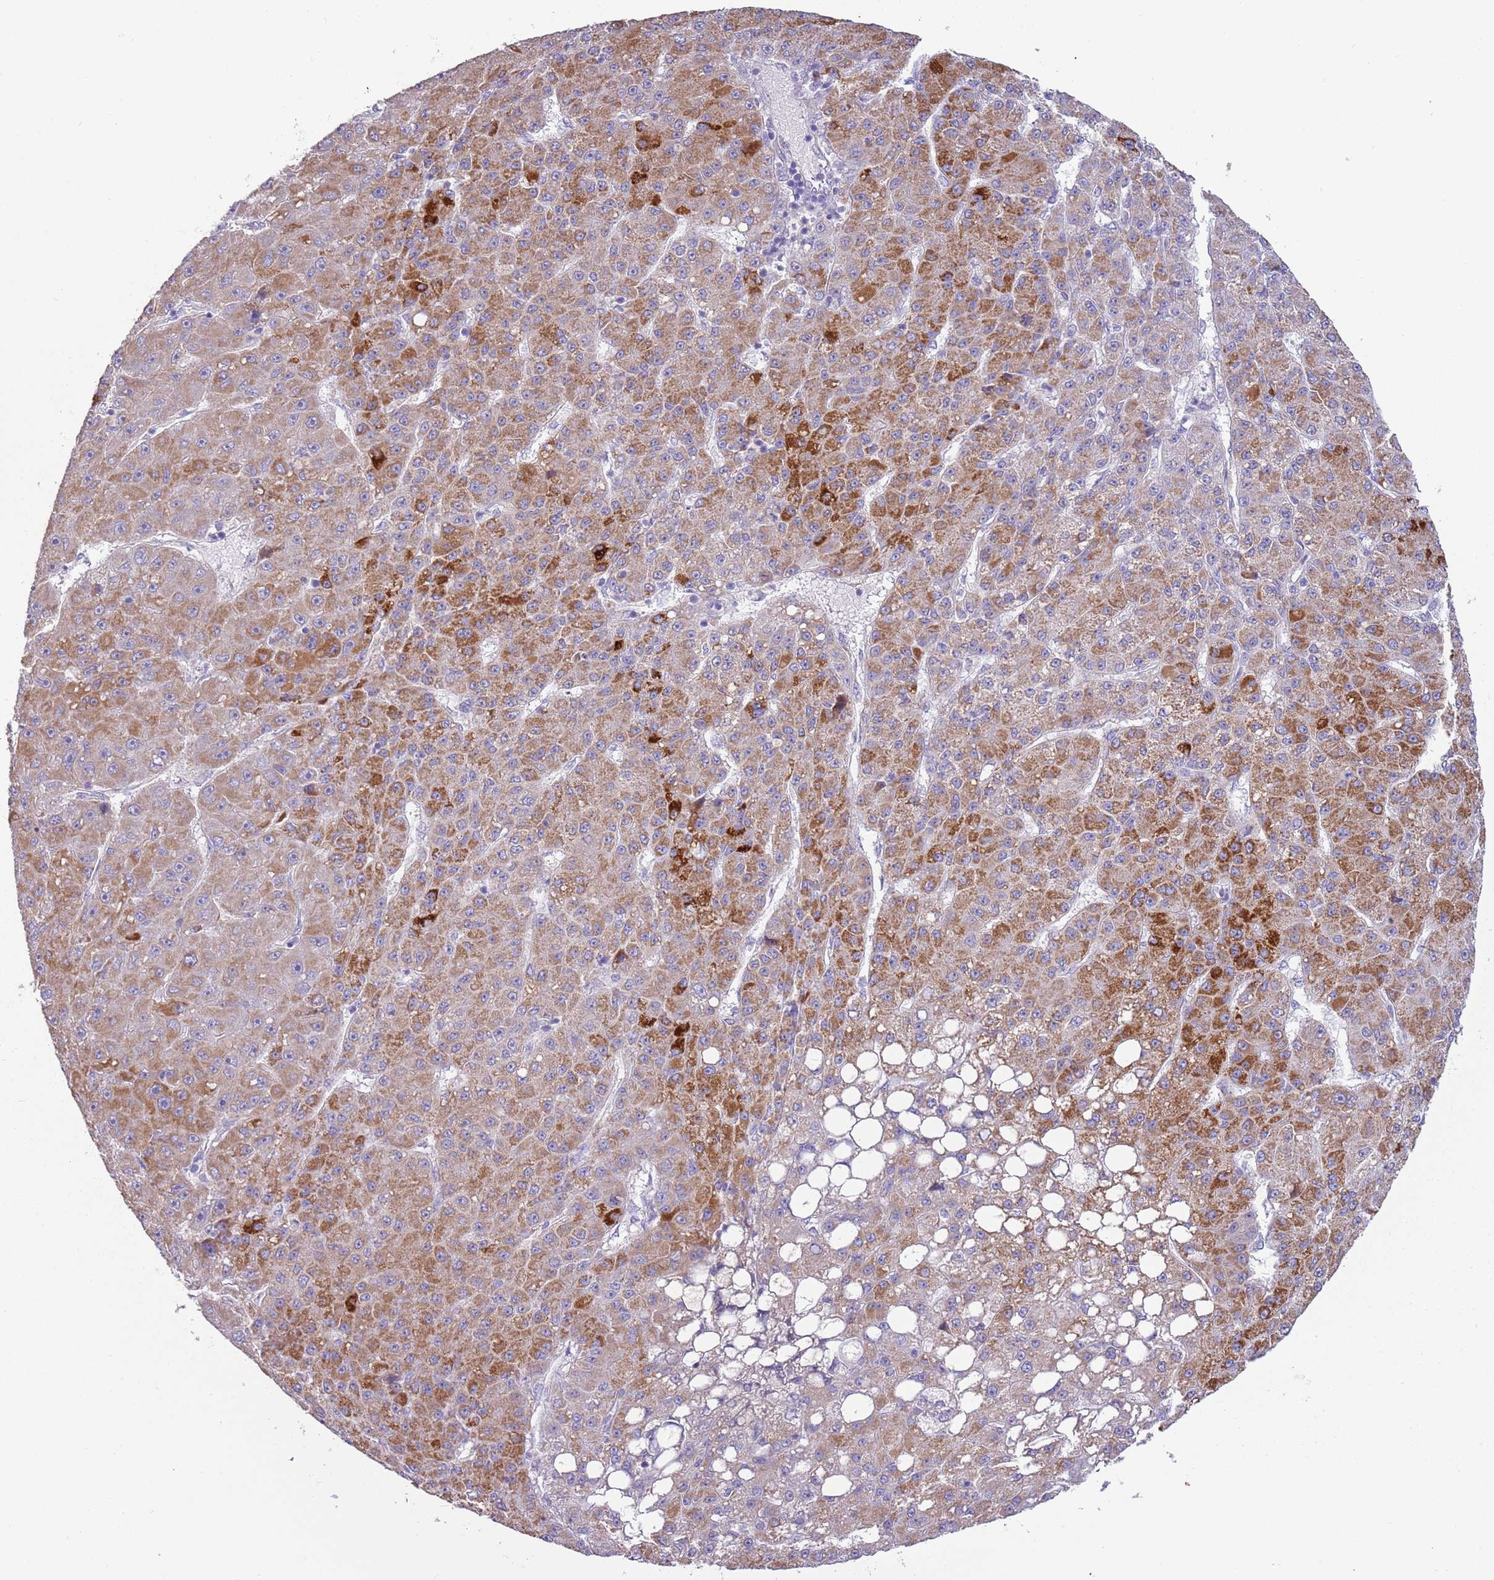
{"staining": {"intensity": "strong", "quantity": "25%-75%", "location": "cytoplasmic/membranous"}, "tissue": "liver cancer", "cell_type": "Tumor cells", "image_type": "cancer", "snomed": [{"axis": "morphology", "description": "Carcinoma, Hepatocellular, NOS"}, {"axis": "topography", "description": "Liver"}], "caption": "Immunohistochemical staining of liver cancer shows strong cytoplasmic/membranous protein staining in about 25%-75% of tumor cells.", "gene": "RNF222", "patient": {"sex": "male", "age": 67}}